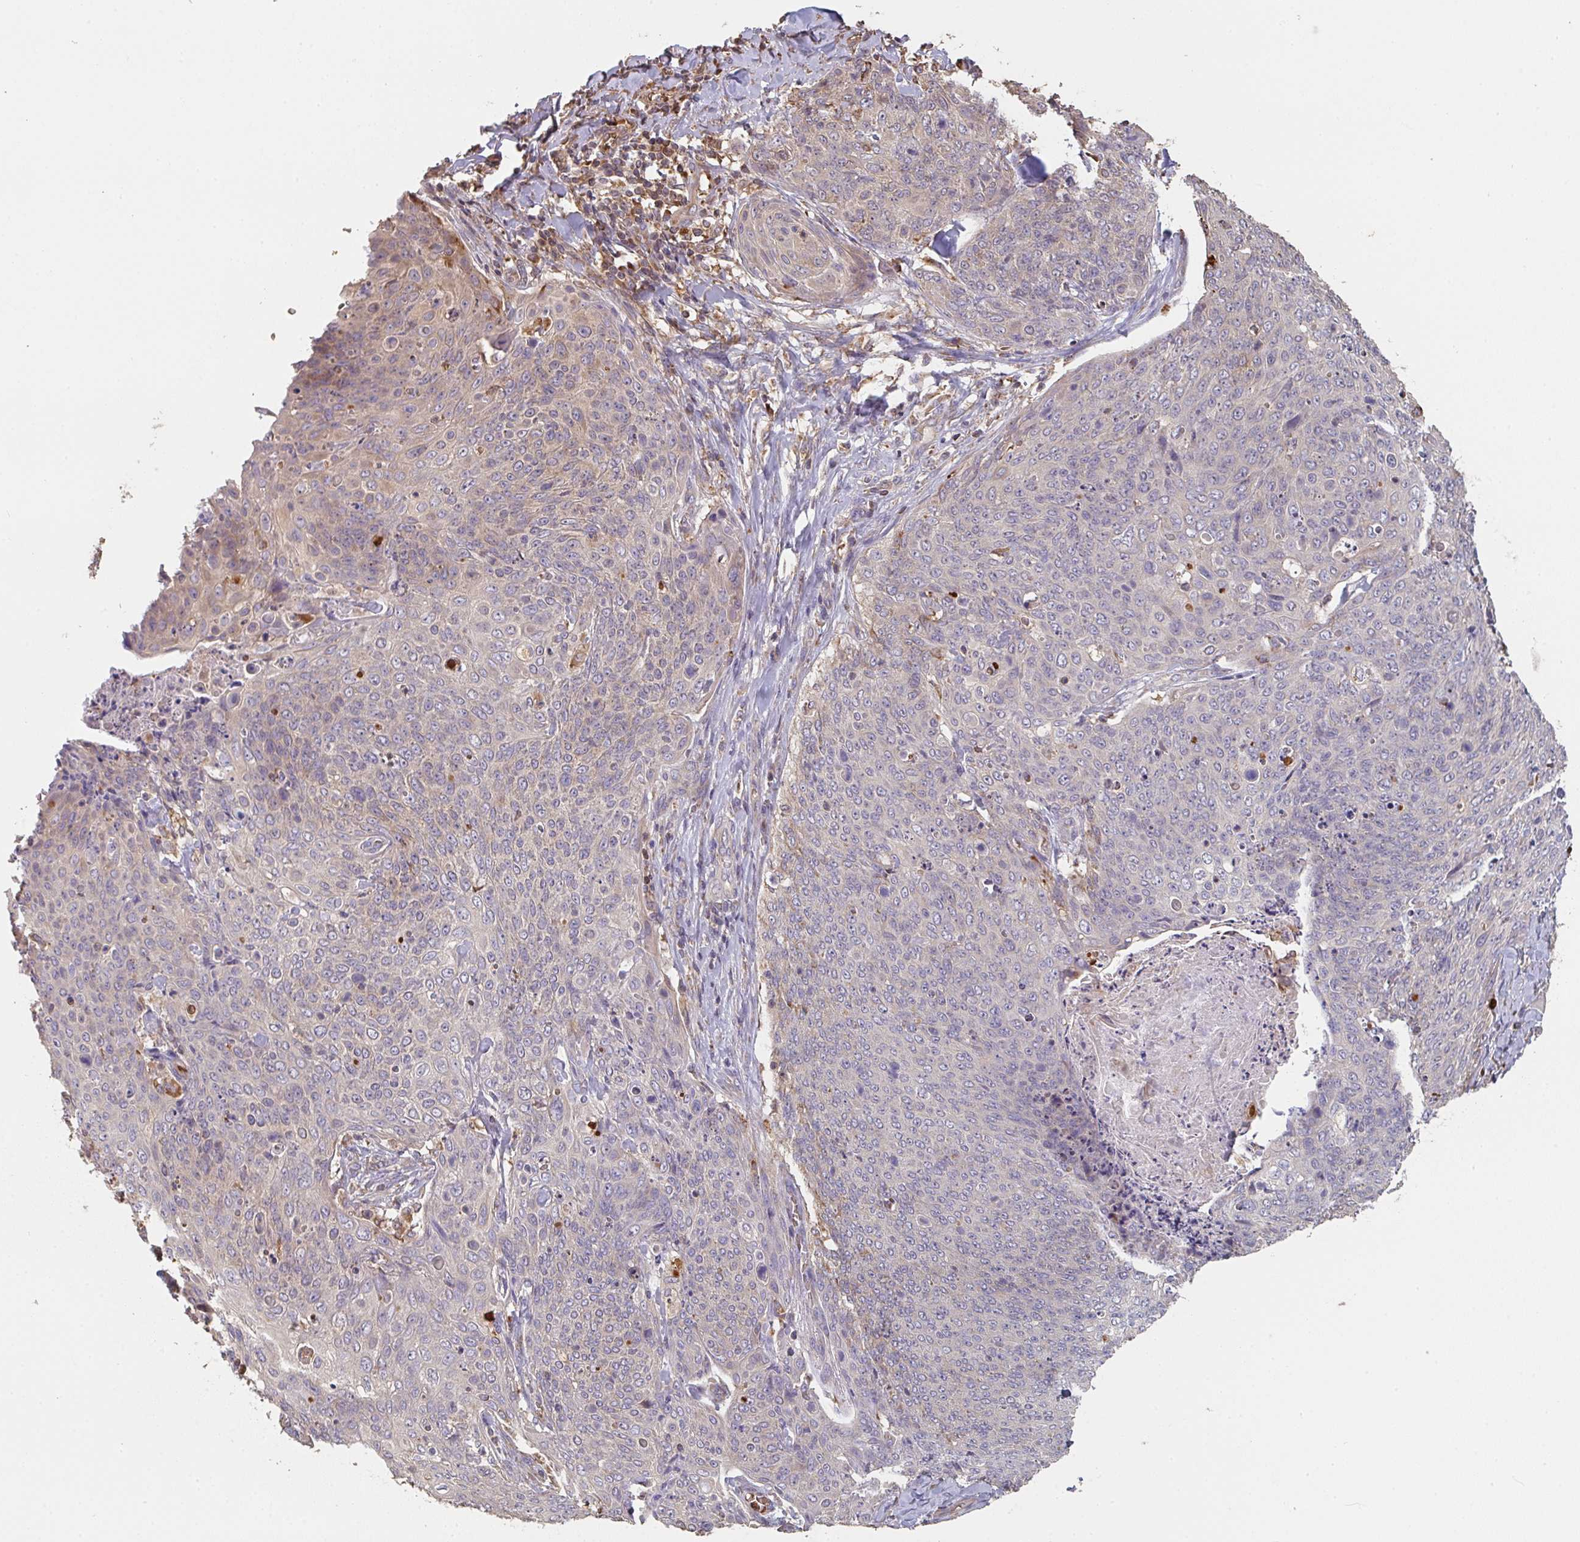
{"staining": {"intensity": "negative", "quantity": "none", "location": "none"}, "tissue": "skin cancer", "cell_type": "Tumor cells", "image_type": "cancer", "snomed": [{"axis": "morphology", "description": "Squamous cell carcinoma, NOS"}, {"axis": "topography", "description": "Skin"}, {"axis": "topography", "description": "Vulva"}], "caption": "Immunohistochemistry micrograph of neoplastic tissue: skin cancer (squamous cell carcinoma) stained with DAB (3,3'-diaminobenzidine) exhibits no significant protein expression in tumor cells.", "gene": "POLG", "patient": {"sex": "female", "age": 85}}